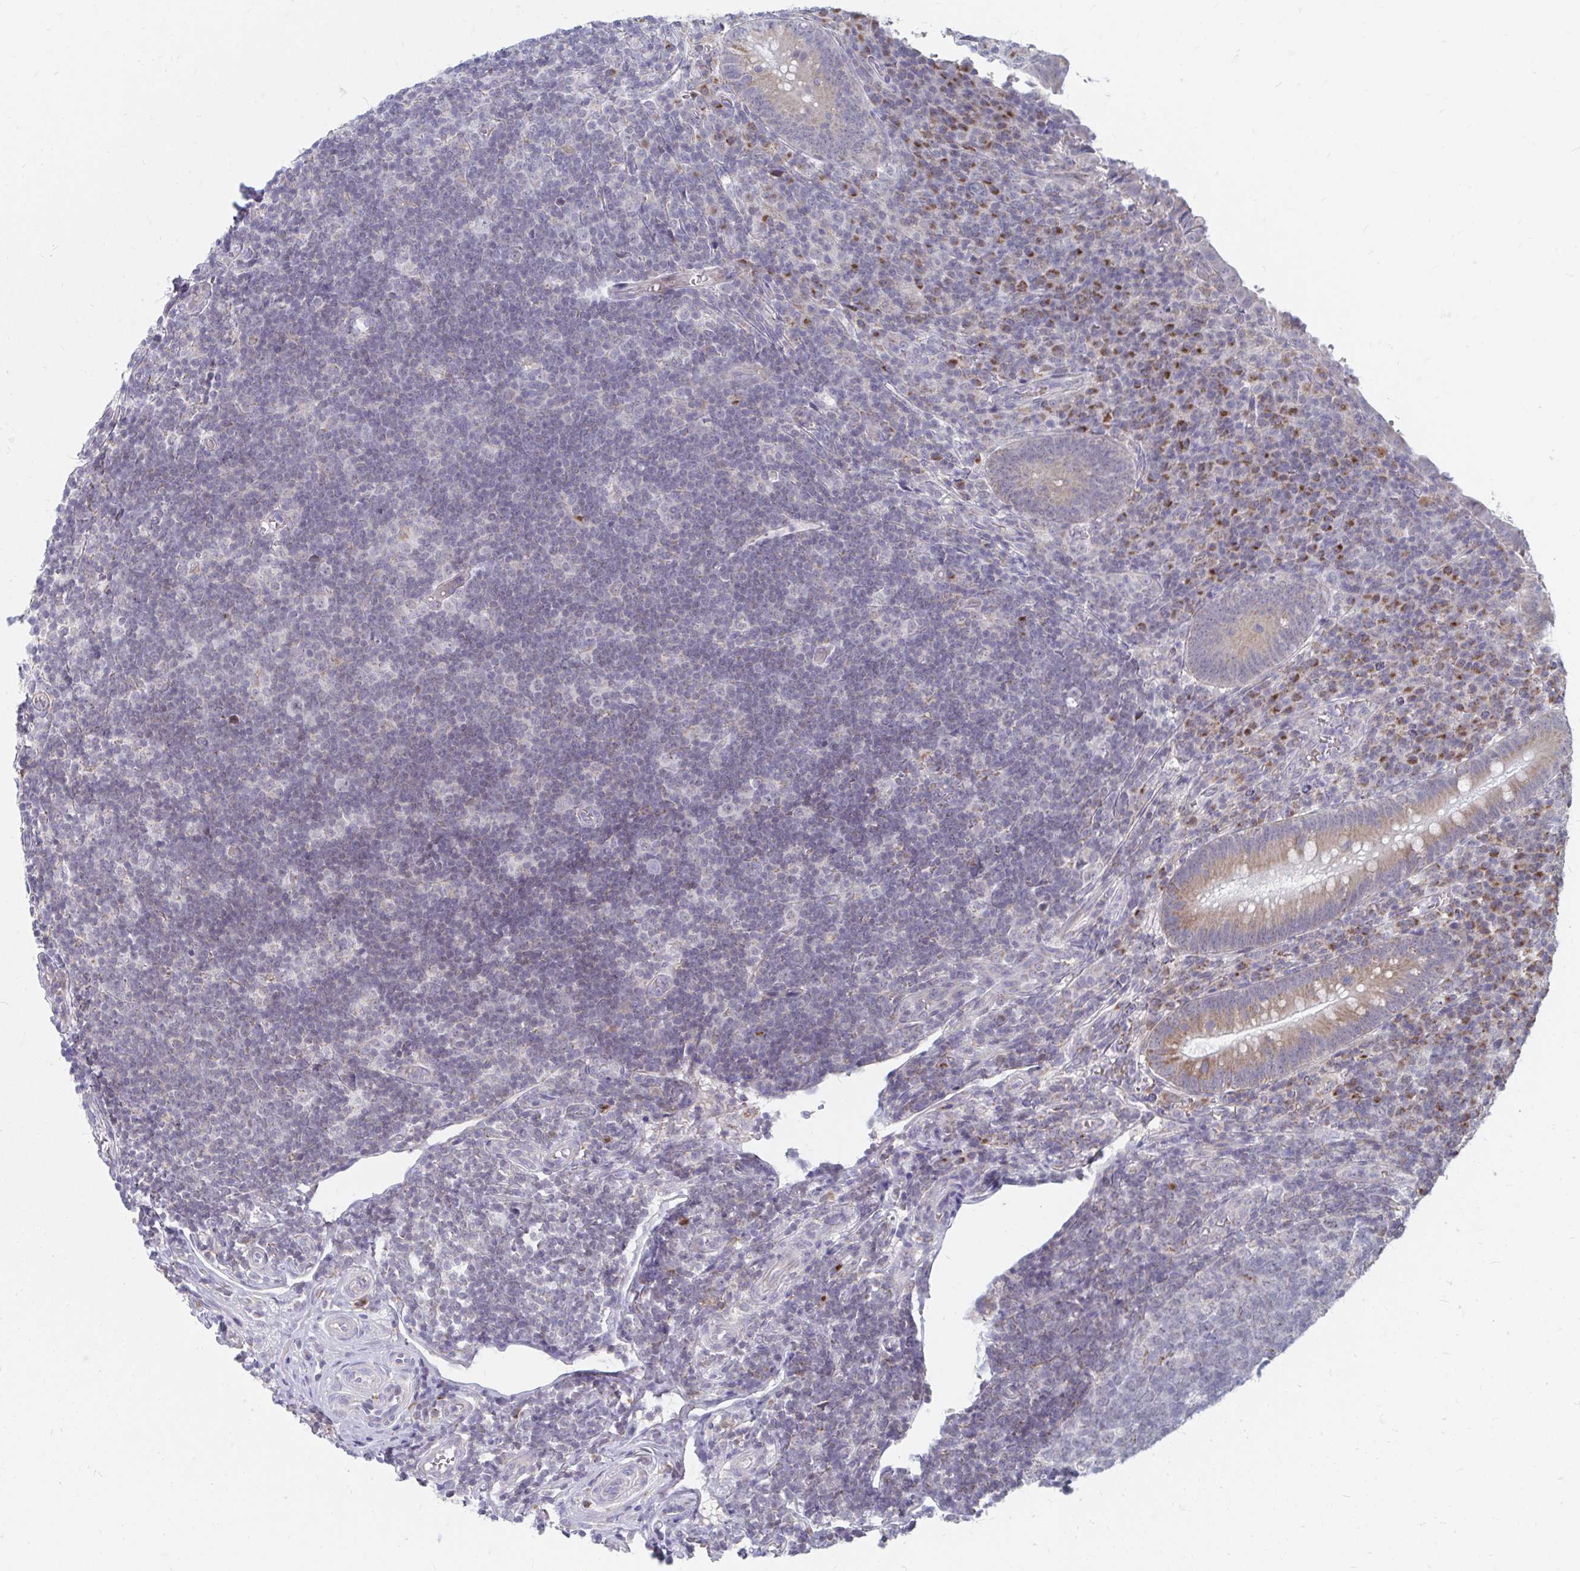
{"staining": {"intensity": "moderate", "quantity": "25%-75%", "location": "cytoplasmic/membranous"}, "tissue": "appendix", "cell_type": "Glandular cells", "image_type": "normal", "snomed": [{"axis": "morphology", "description": "Normal tissue, NOS"}, {"axis": "topography", "description": "Appendix"}], "caption": "Immunohistochemistry (IHC) of unremarkable appendix reveals medium levels of moderate cytoplasmic/membranous positivity in about 25%-75% of glandular cells. The protein is stained brown, and the nuclei are stained in blue (DAB IHC with brightfield microscopy, high magnification).", "gene": "PABIR3", "patient": {"sex": "male", "age": 18}}